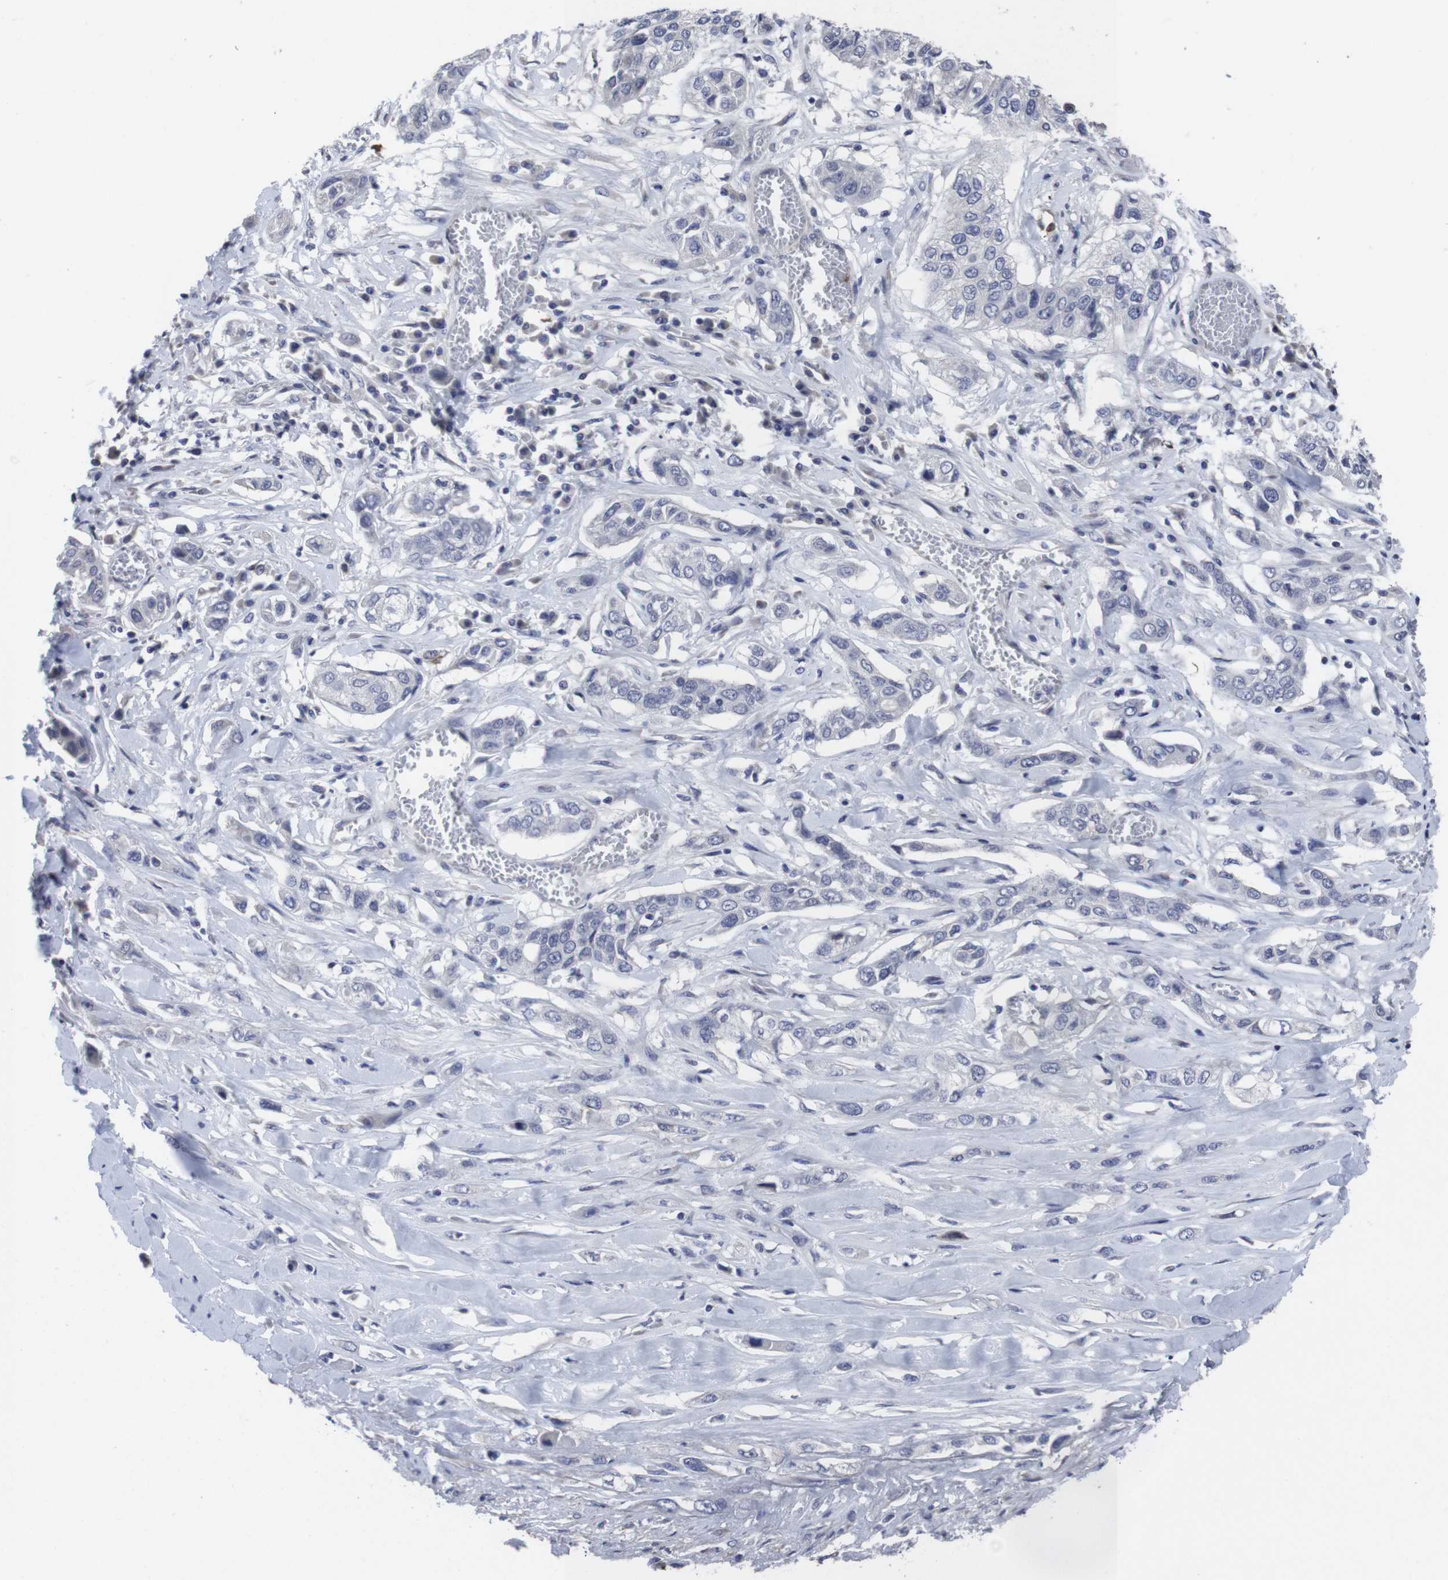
{"staining": {"intensity": "negative", "quantity": "none", "location": "none"}, "tissue": "lung cancer", "cell_type": "Tumor cells", "image_type": "cancer", "snomed": [{"axis": "morphology", "description": "Squamous cell carcinoma, NOS"}, {"axis": "topography", "description": "Lung"}], "caption": "A high-resolution photomicrograph shows IHC staining of squamous cell carcinoma (lung), which shows no significant expression in tumor cells. Brightfield microscopy of IHC stained with DAB (3,3'-diaminobenzidine) (brown) and hematoxylin (blue), captured at high magnification.", "gene": "SNCG", "patient": {"sex": "male", "age": 71}}